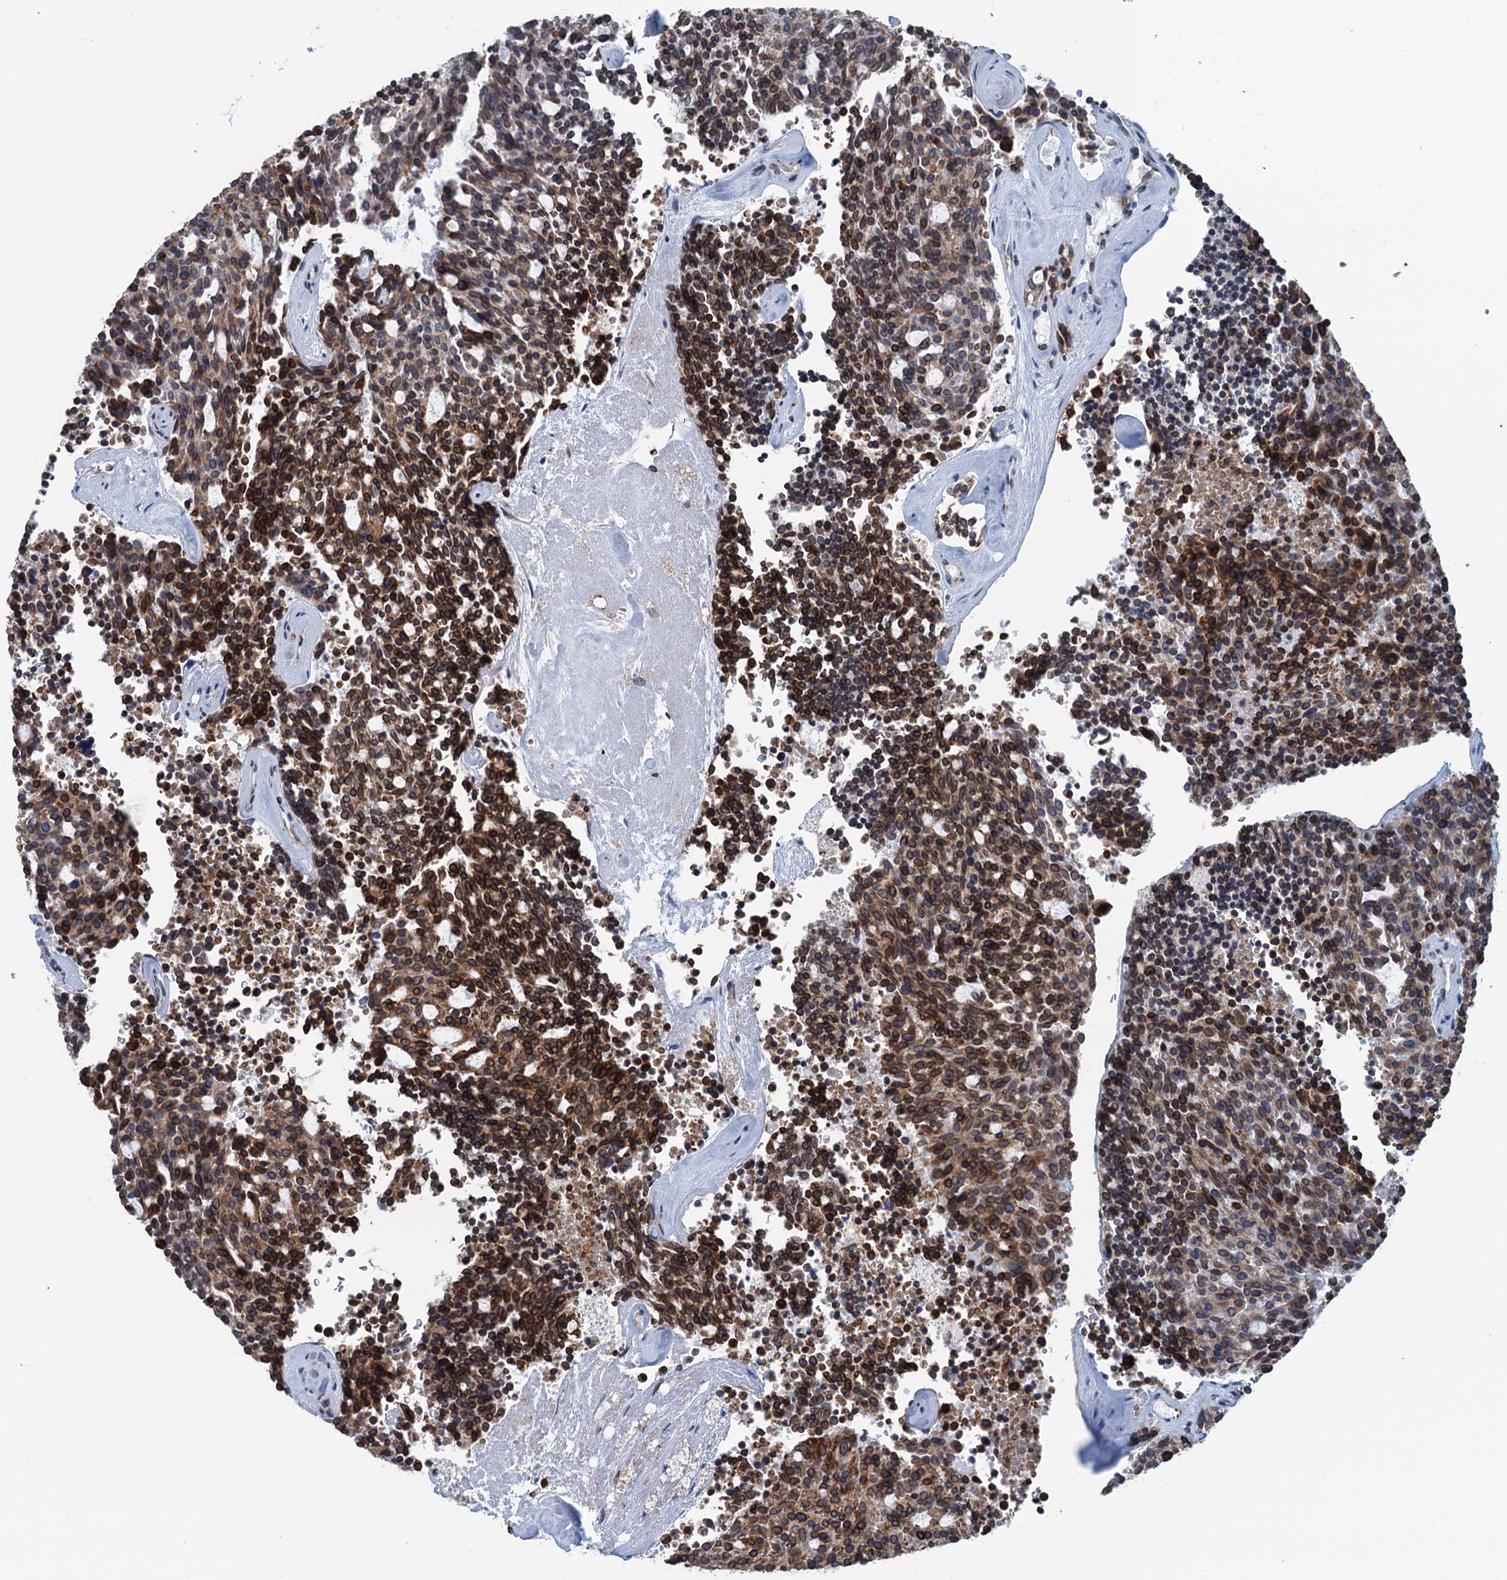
{"staining": {"intensity": "strong", "quantity": ">75%", "location": "cytoplasmic/membranous"}, "tissue": "carcinoid", "cell_type": "Tumor cells", "image_type": "cancer", "snomed": [{"axis": "morphology", "description": "Carcinoid, malignant, NOS"}, {"axis": "topography", "description": "Pancreas"}], "caption": "Approximately >75% of tumor cells in carcinoid demonstrate strong cytoplasmic/membranous protein staining as visualized by brown immunohistochemical staining.", "gene": "TMEM205", "patient": {"sex": "female", "age": 54}}